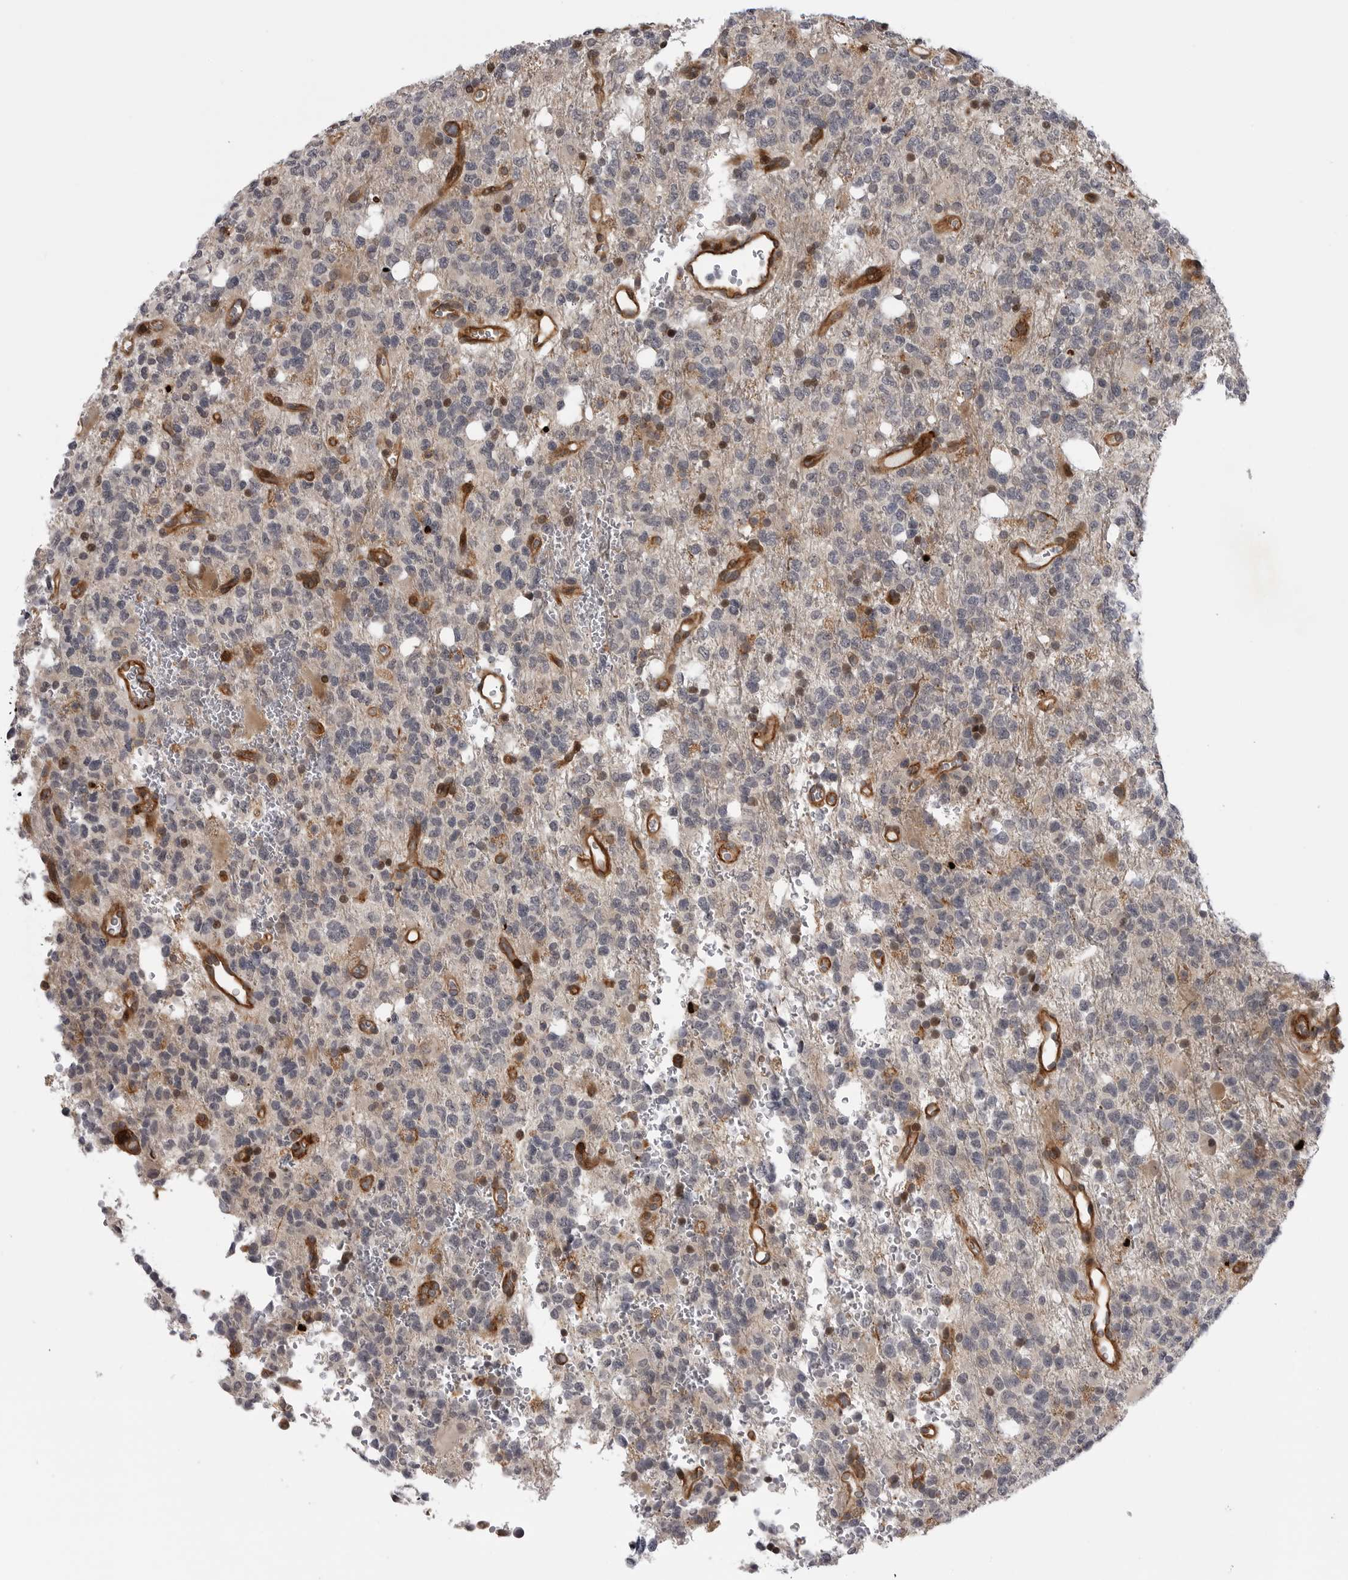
{"staining": {"intensity": "negative", "quantity": "none", "location": "none"}, "tissue": "glioma", "cell_type": "Tumor cells", "image_type": "cancer", "snomed": [{"axis": "morphology", "description": "Glioma, malignant, High grade"}, {"axis": "topography", "description": "Brain"}], "caption": "Immunohistochemistry of human malignant high-grade glioma exhibits no staining in tumor cells.", "gene": "ABL1", "patient": {"sex": "female", "age": 62}}